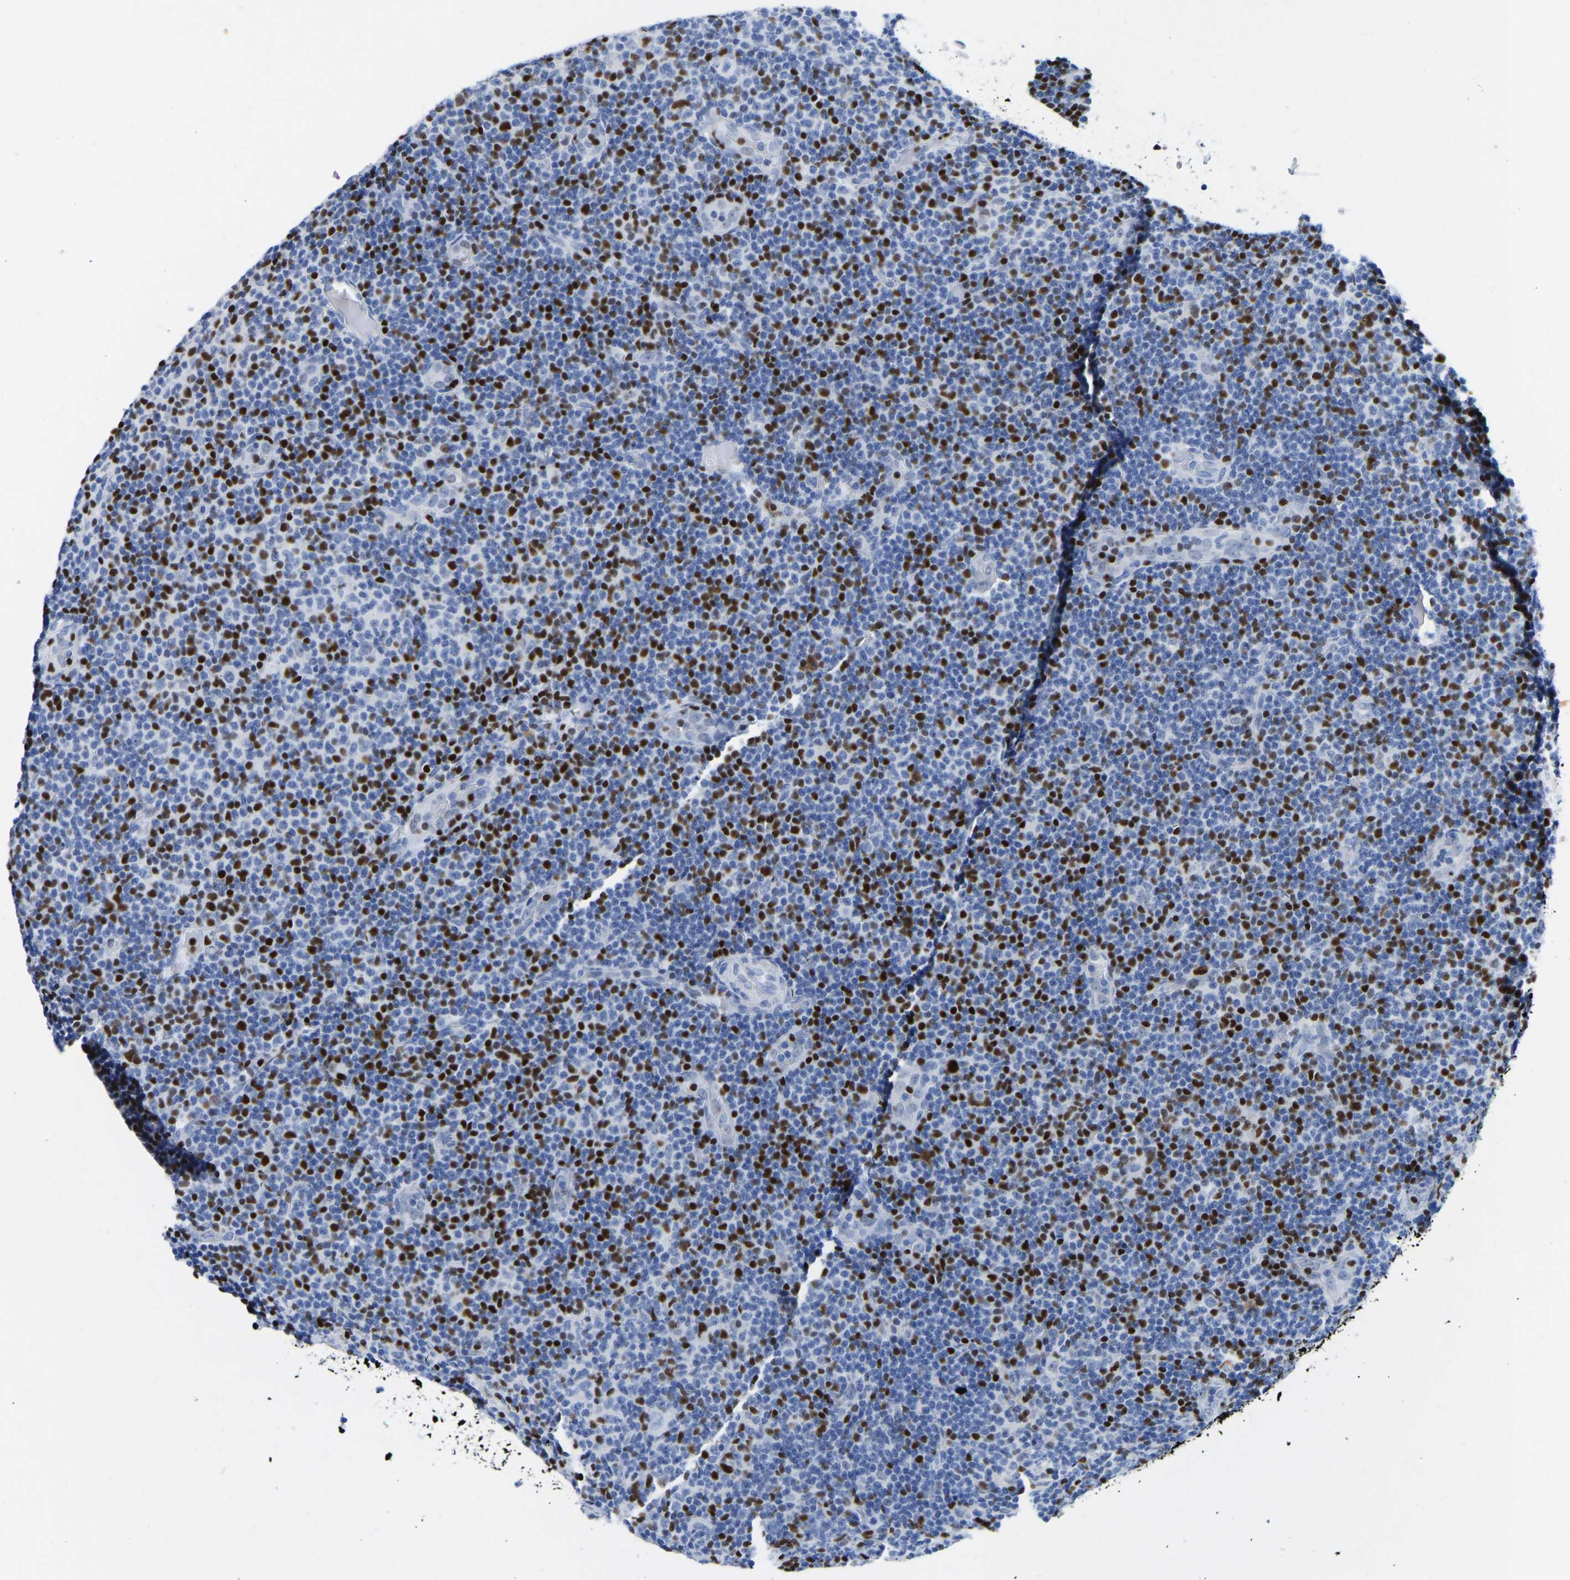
{"staining": {"intensity": "negative", "quantity": "none", "location": "none"}, "tissue": "lymphoma", "cell_type": "Tumor cells", "image_type": "cancer", "snomed": [{"axis": "morphology", "description": "Malignant lymphoma, non-Hodgkin's type, Low grade"}, {"axis": "topography", "description": "Lymph node"}], "caption": "This is an IHC photomicrograph of lymphoma. There is no positivity in tumor cells.", "gene": "TCF7", "patient": {"sex": "male", "age": 83}}